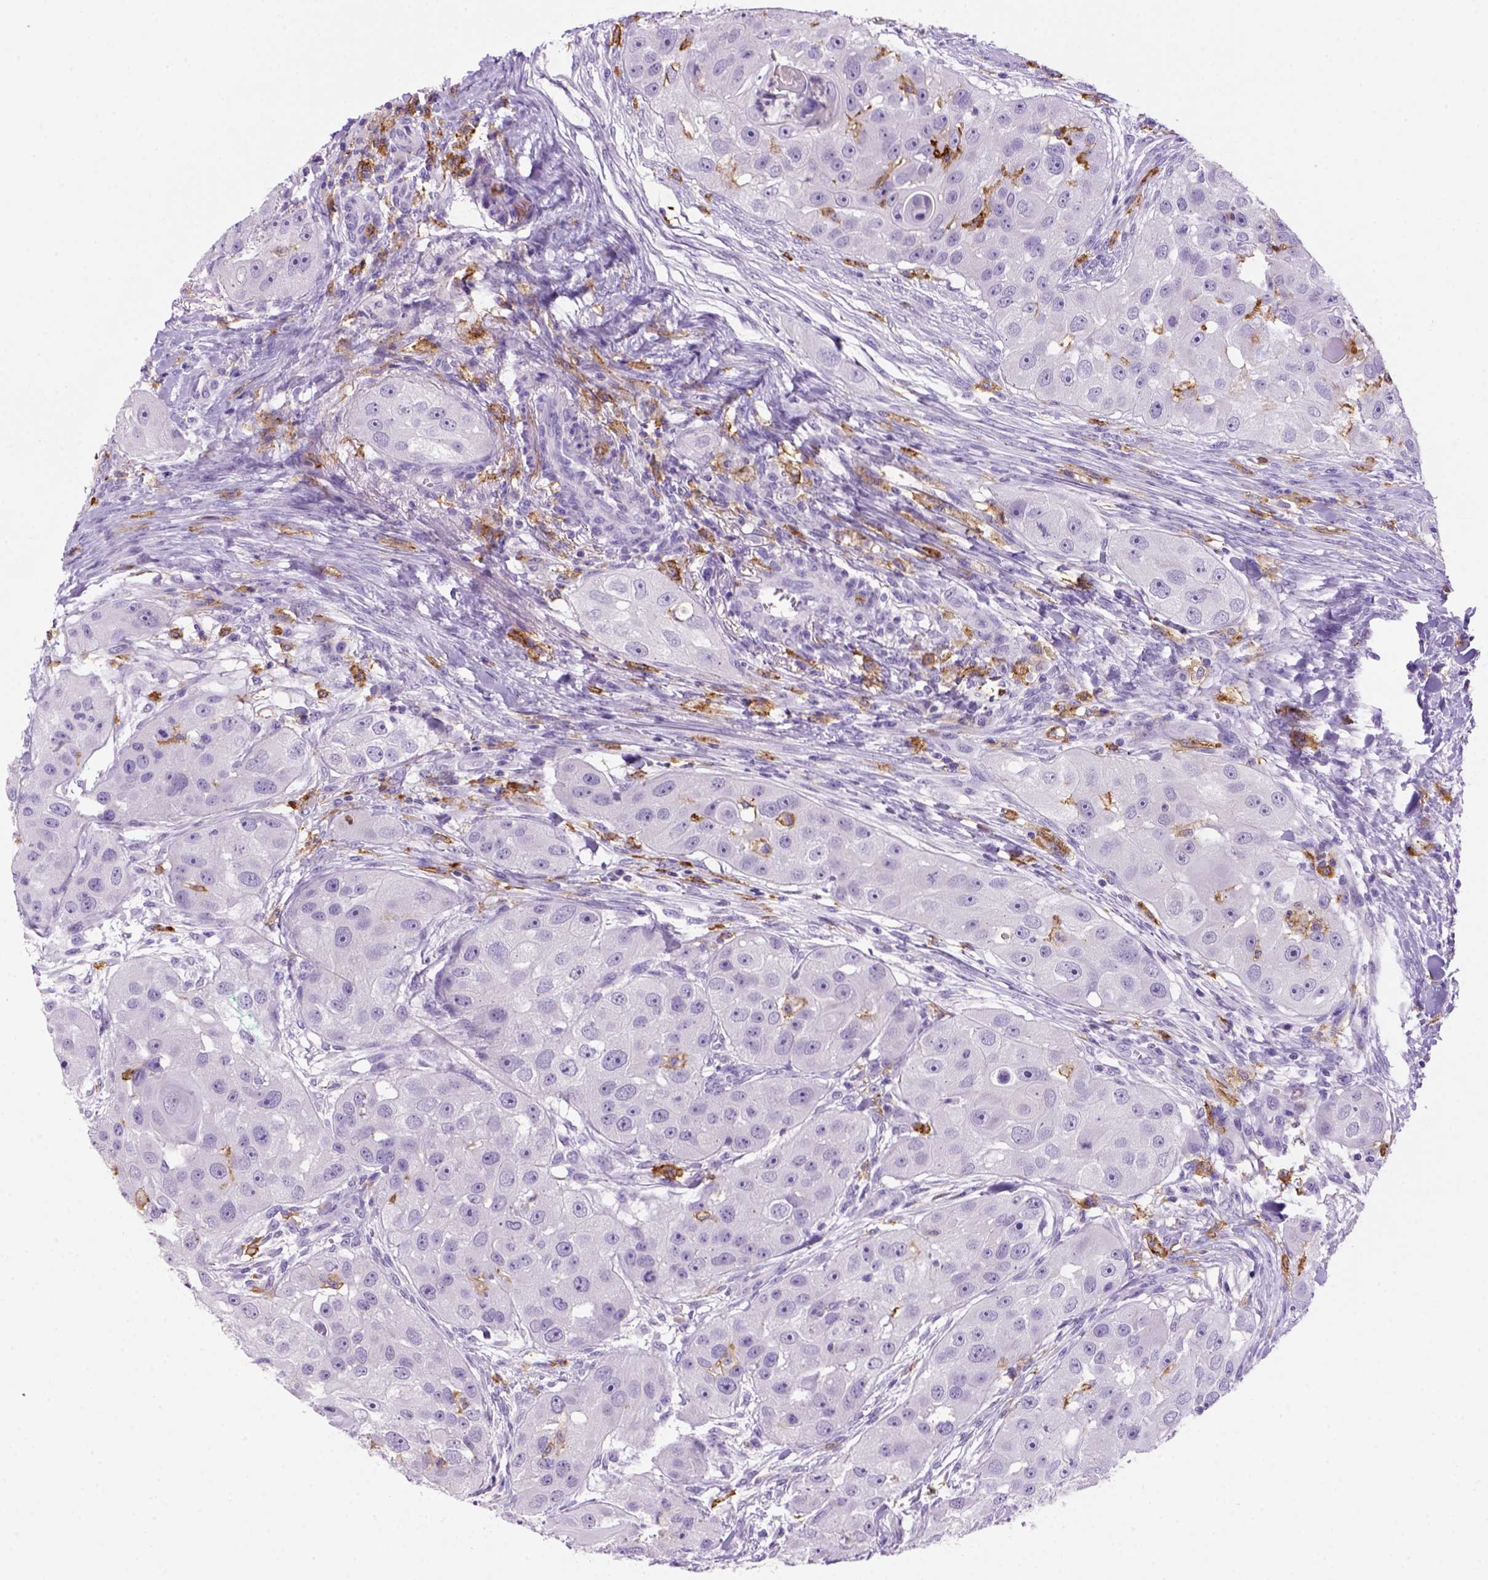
{"staining": {"intensity": "negative", "quantity": "none", "location": "none"}, "tissue": "head and neck cancer", "cell_type": "Tumor cells", "image_type": "cancer", "snomed": [{"axis": "morphology", "description": "Squamous cell carcinoma, NOS"}, {"axis": "topography", "description": "Head-Neck"}], "caption": "A high-resolution photomicrograph shows immunohistochemistry staining of squamous cell carcinoma (head and neck), which displays no significant positivity in tumor cells. Nuclei are stained in blue.", "gene": "CD14", "patient": {"sex": "male", "age": 51}}